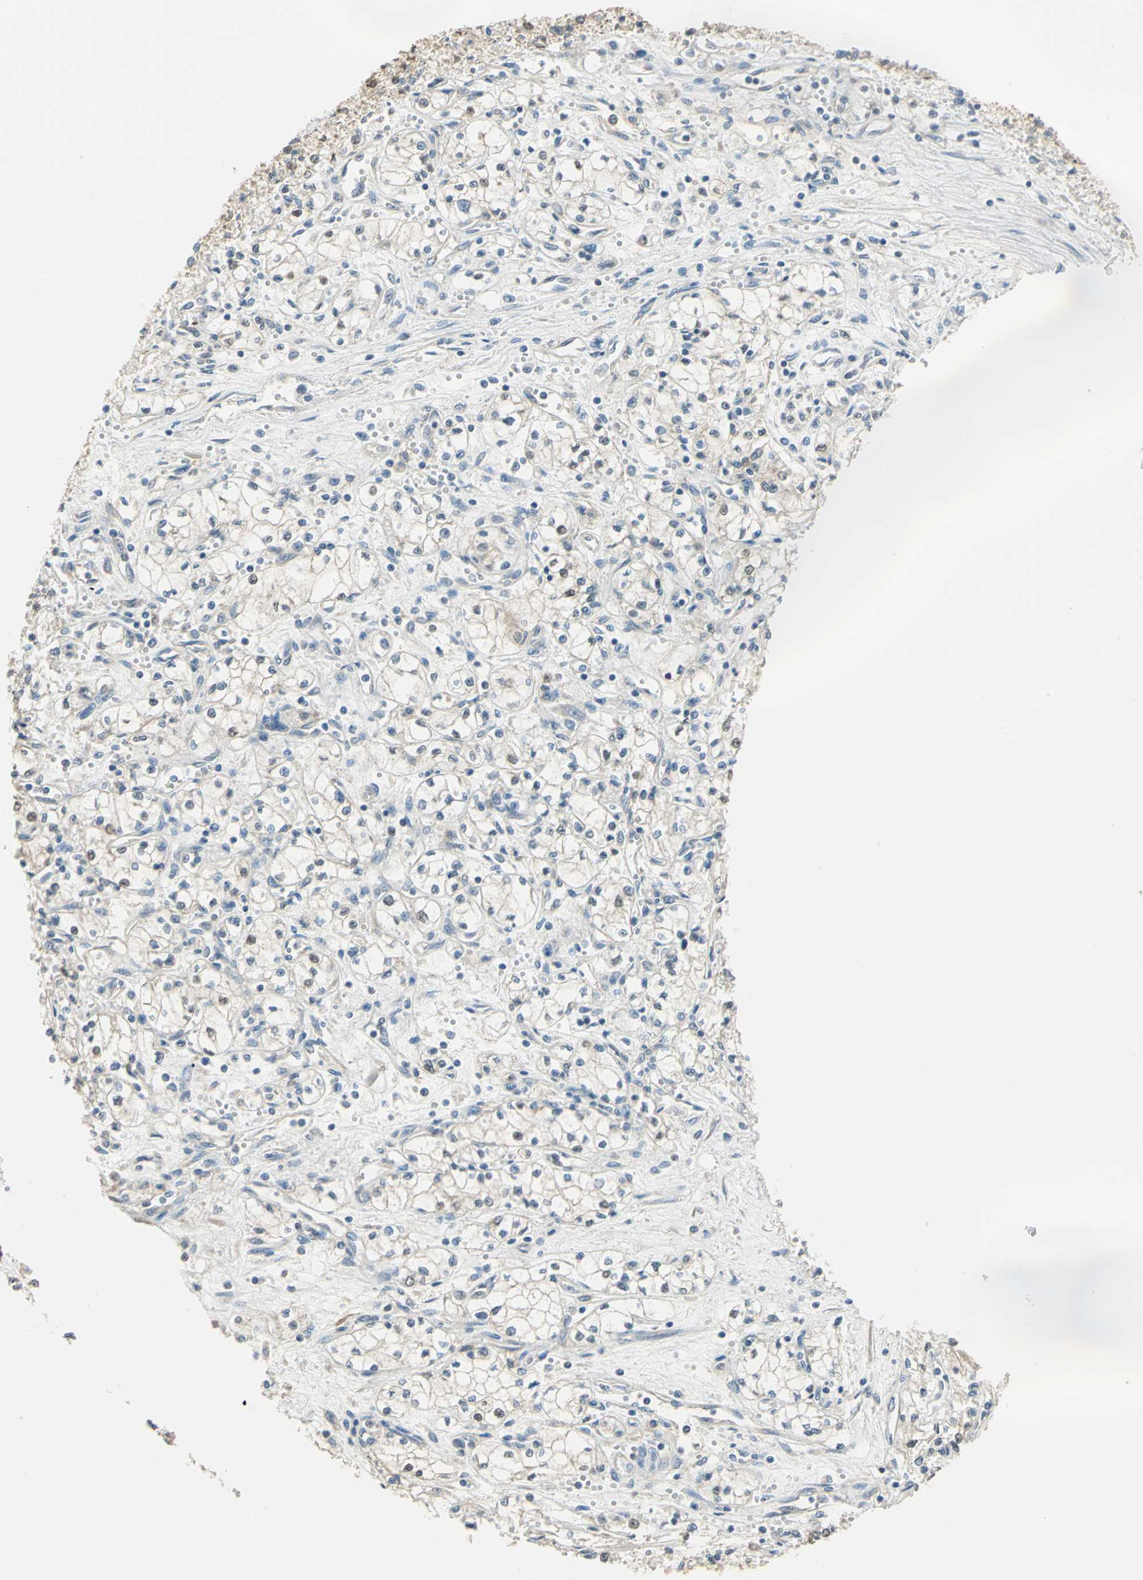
{"staining": {"intensity": "moderate", "quantity": "<25%", "location": "cytoplasmic/membranous,nuclear"}, "tissue": "renal cancer", "cell_type": "Tumor cells", "image_type": "cancer", "snomed": [{"axis": "morphology", "description": "Normal tissue, NOS"}, {"axis": "morphology", "description": "Adenocarcinoma, NOS"}, {"axis": "topography", "description": "Kidney"}], "caption": "Adenocarcinoma (renal) tissue displays moderate cytoplasmic/membranous and nuclear expression in approximately <25% of tumor cells Ihc stains the protein of interest in brown and the nuclei are stained blue.", "gene": "SHC2", "patient": {"sex": "male", "age": 59}}